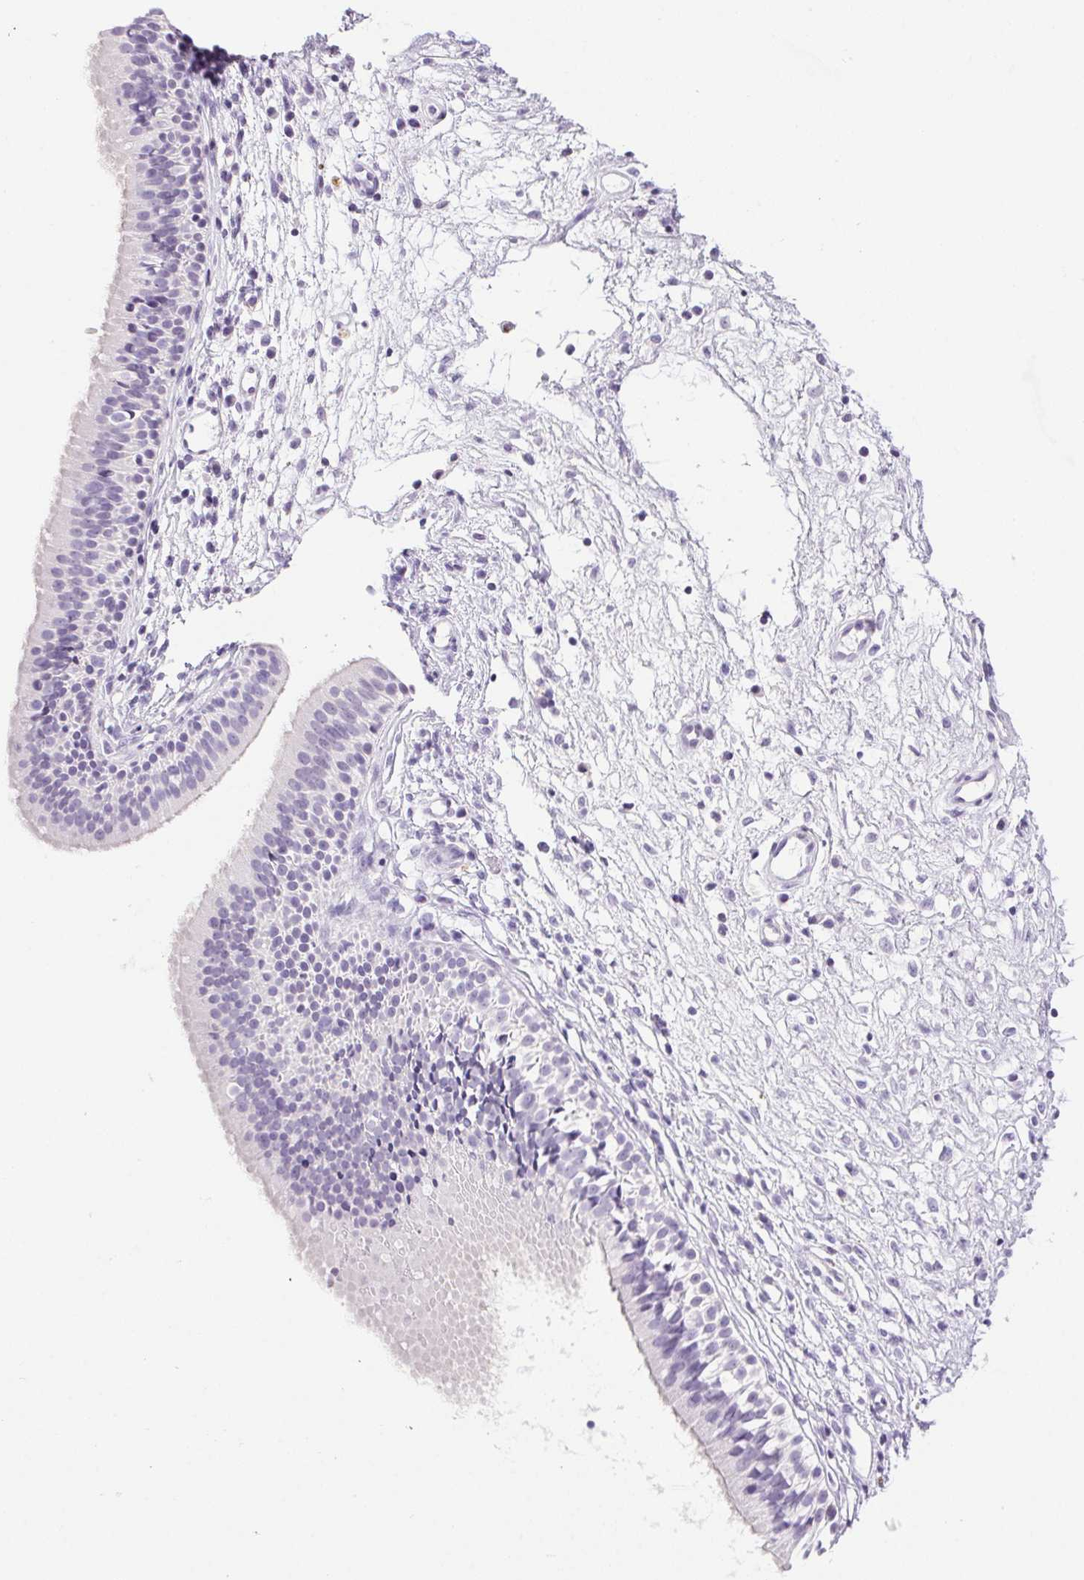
{"staining": {"intensity": "negative", "quantity": "none", "location": "none"}, "tissue": "nasopharynx", "cell_type": "Respiratory epithelial cells", "image_type": "normal", "snomed": [{"axis": "morphology", "description": "Normal tissue, NOS"}, {"axis": "topography", "description": "Nasopharynx"}], "caption": "A high-resolution histopathology image shows immunohistochemistry (IHC) staining of benign nasopharynx, which exhibits no significant expression in respiratory epithelial cells.", "gene": "TMEM88B", "patient": {"sex": "male", "age": 24}}